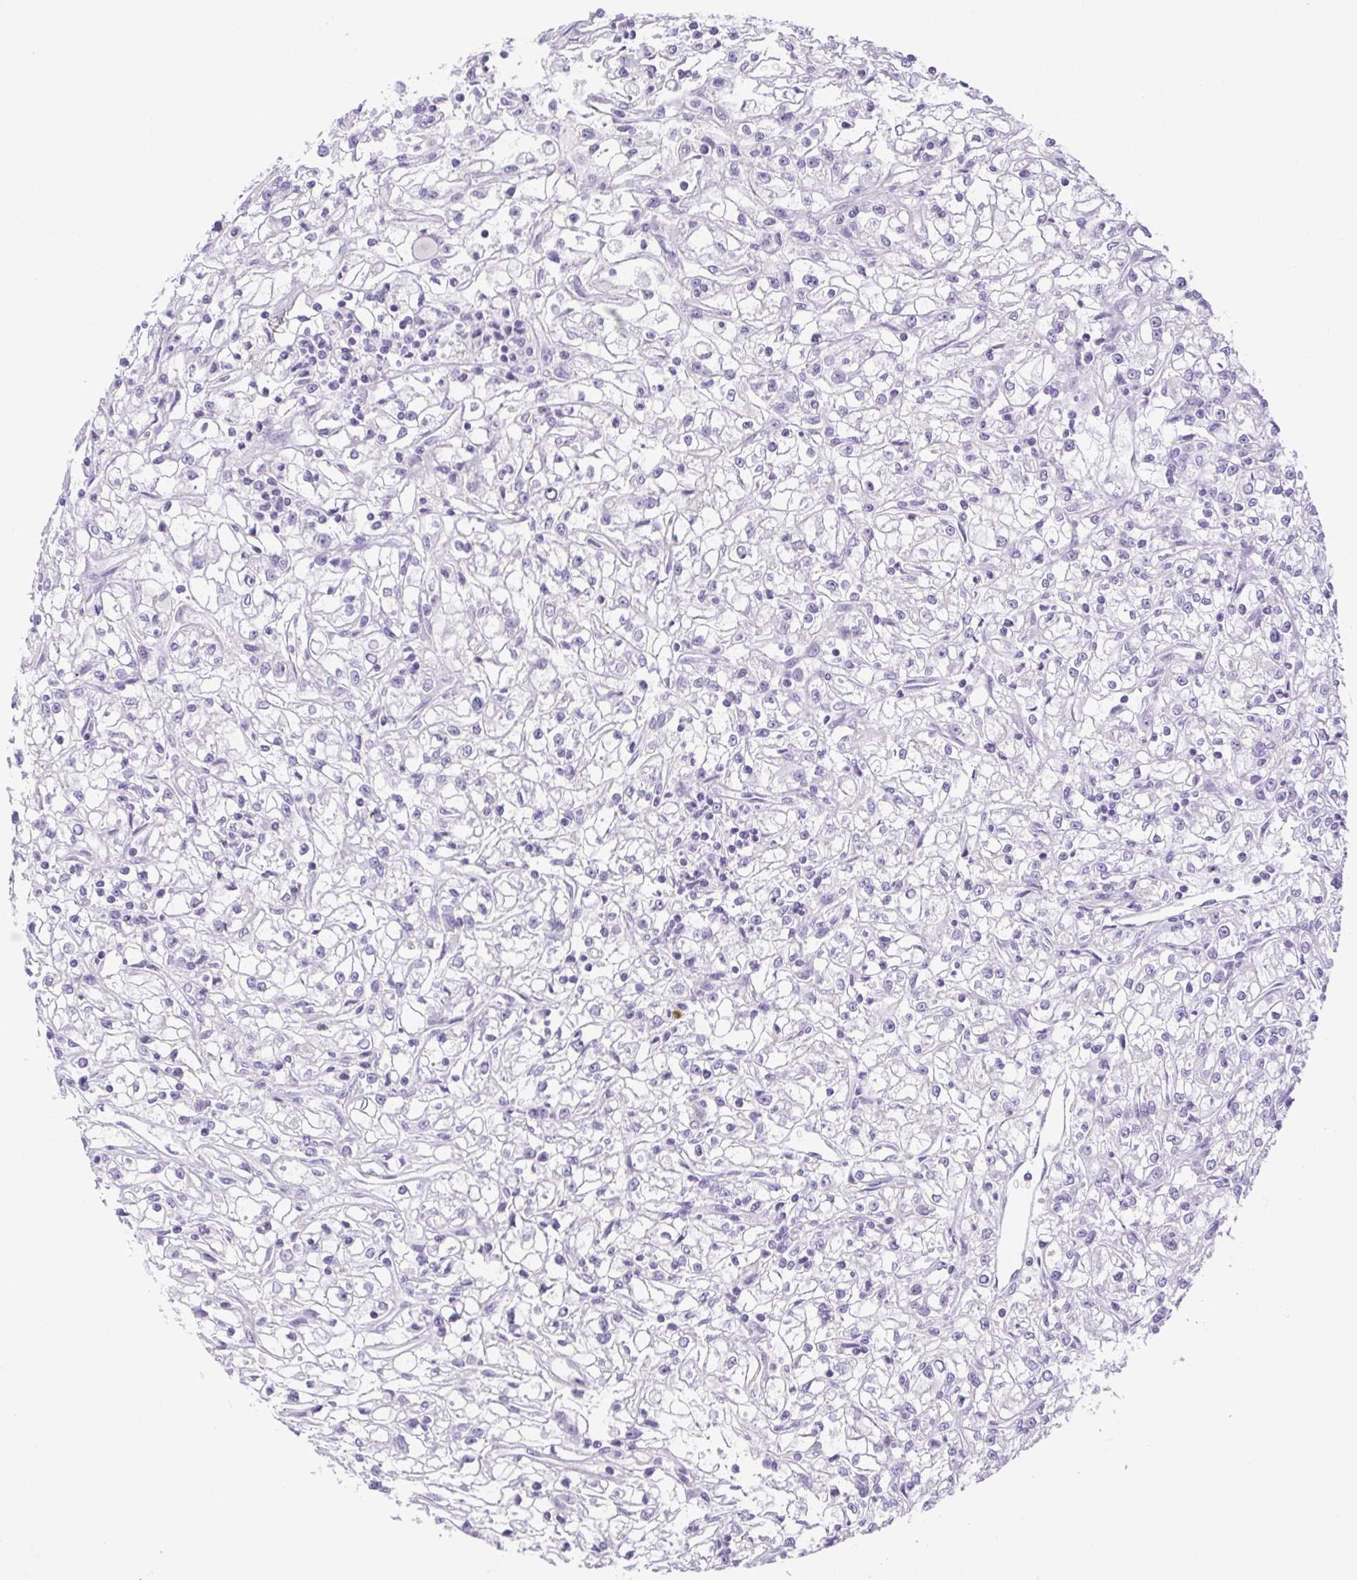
{"staining": {"intensity": "negative", "quantity": "none", "location": "none"}, "tissue": "renal cancer", "cell_type": "Tumor cells", "image_type": "cancer", "snomed": [{"axis": "morphology", "description": "Adenocarcinoma, NOS"}, {"axis": "topography", "description": "Kidney"}], "caption": "Renal adenocarcinoma was stained to show a protein in brown. There is no significant staining in tumor cells.", "gene": "PAPPA2", "patient": {"sex": "female", "age": 59}}